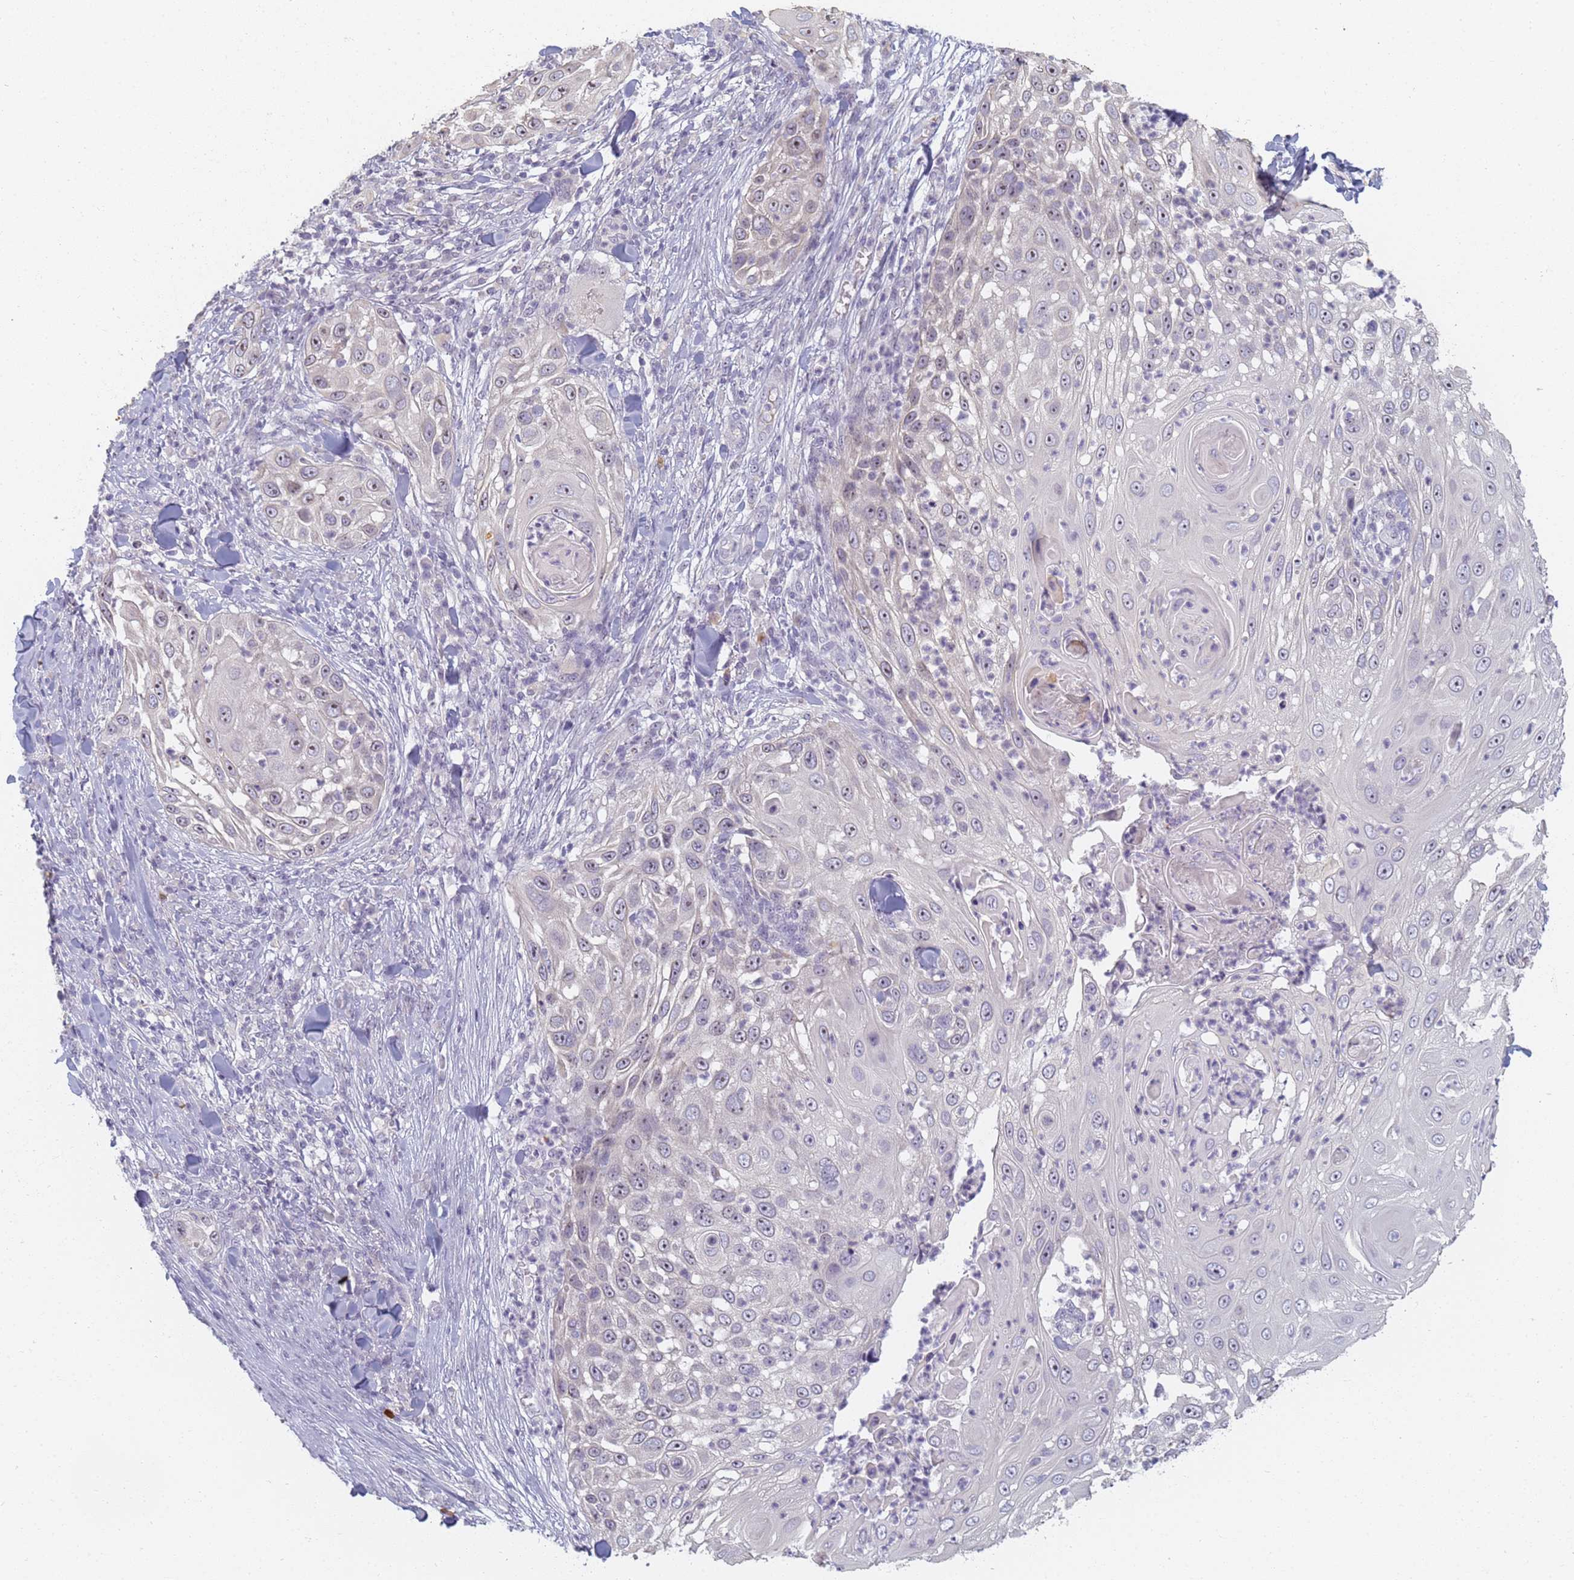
{"staining": {"intensity": "moderate", "quantity": "<25%", "location": "nuclear"}, "tissue": "skin cancer", "cell_type": "Tumor cells", "image_type": "cancer", "snomed": [{"axis": "morphology", "description": "Squamous cell carcinoma, NOS"}, {"axis": "topography", "description": "Skin"}], "caption": "Immunohistochemical staining of human skin squamous cell carcinoma demonstrates low levels of moderate nuclear protein positivity in about <25% of tumor cells.", "gene": "SLC38A9", "patient": {"sex": "female", "age": 44}}